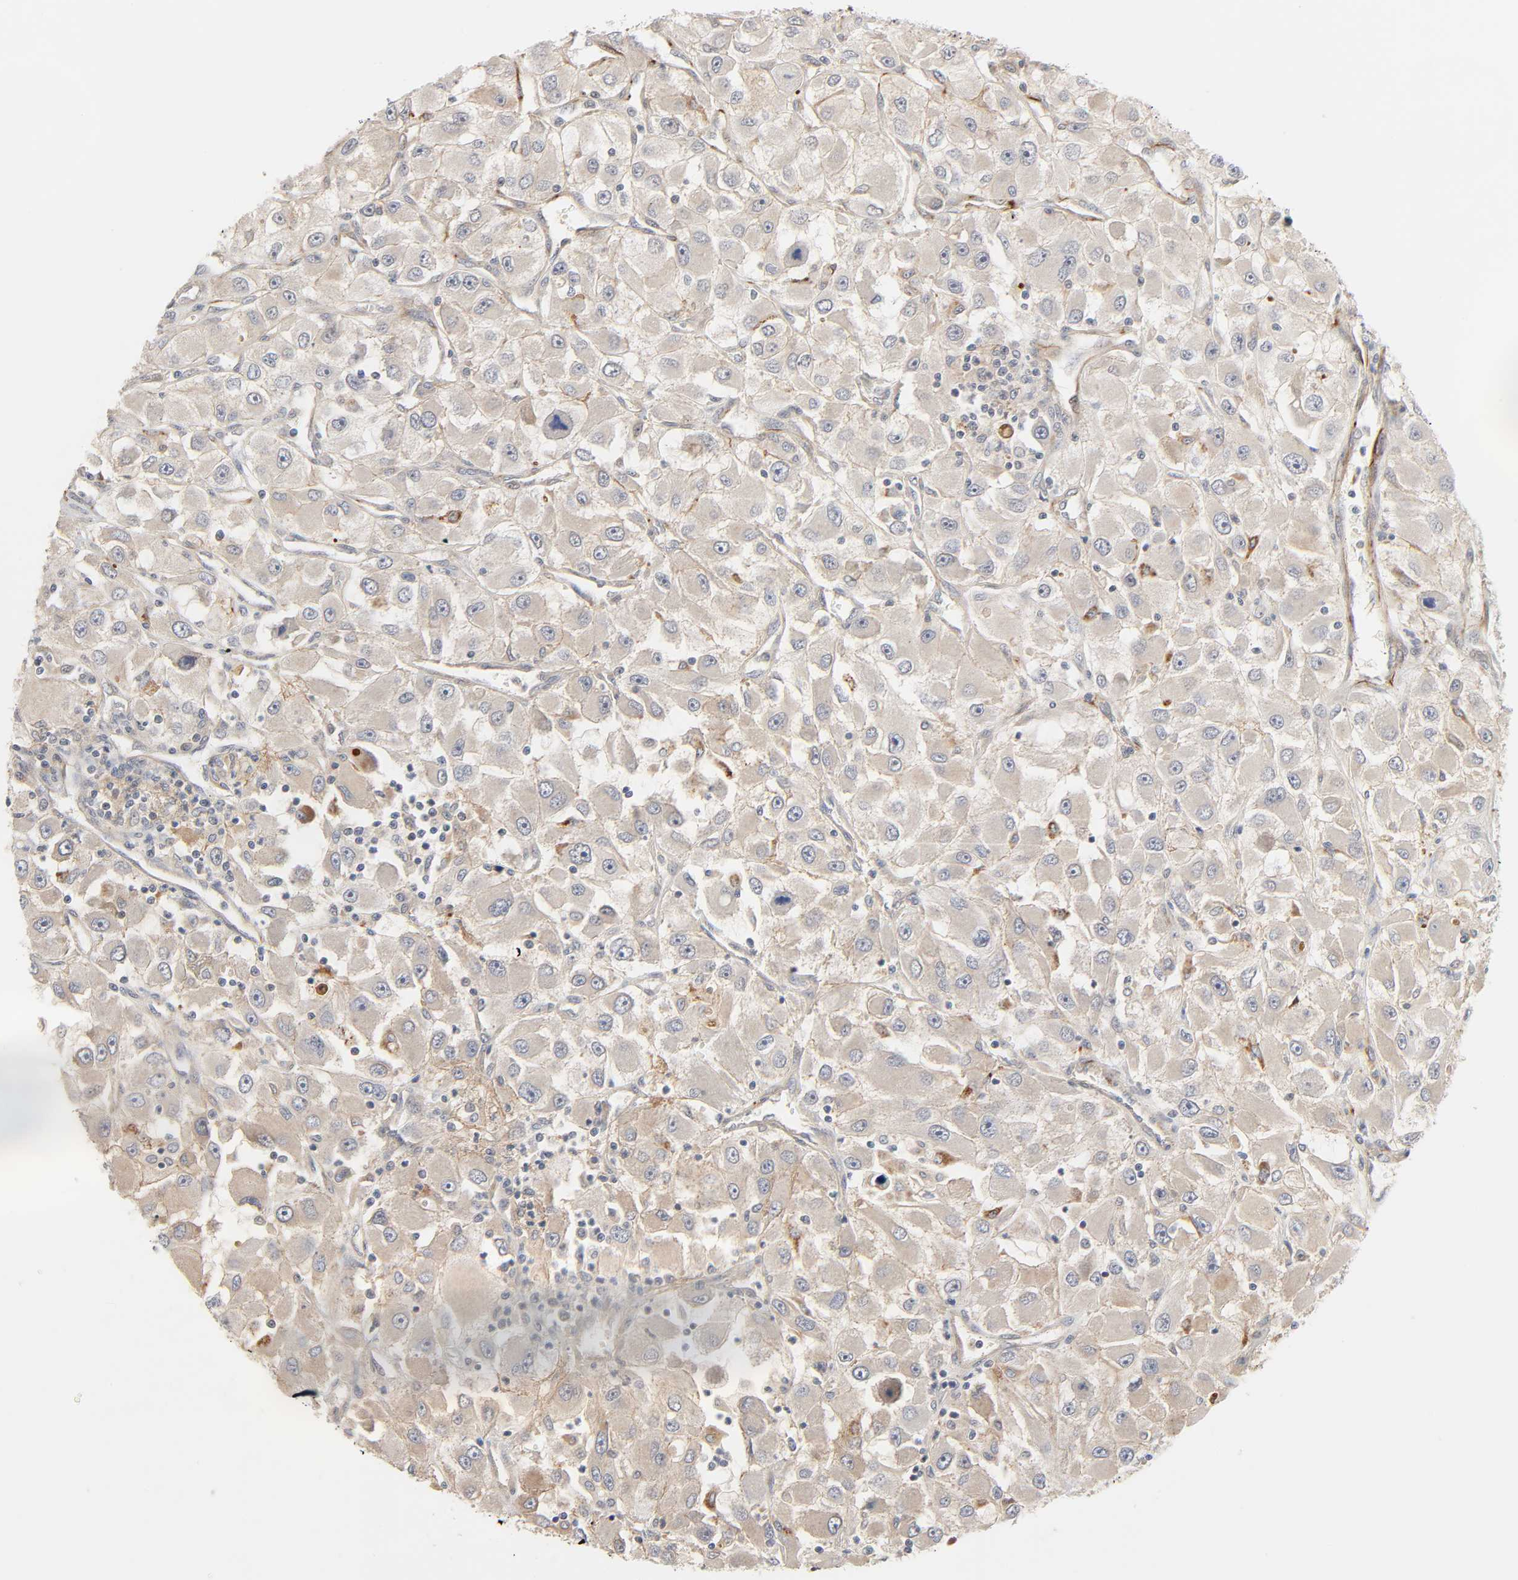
{"staining": {"intensity": "moderate", "quantity": ">75%", "location": "cytoplasmic/membranous"}, "tissue": "renal cancer", "cell_type": "Tumor cells", "image_type": "cancer", "snomed": [{"axis": "morphology", "description": "Adenocarcinoma, NOS"}, {"axis": "topography", "description": "Kidney"}], "caption": "A brown stain labels moderate cytoplasmic/membranous positivity of a protein in renal cancer (adenocarcinoma) tumor cells.", "gene": "REEP6", "patient": {"sex": "female", "age": 52}}